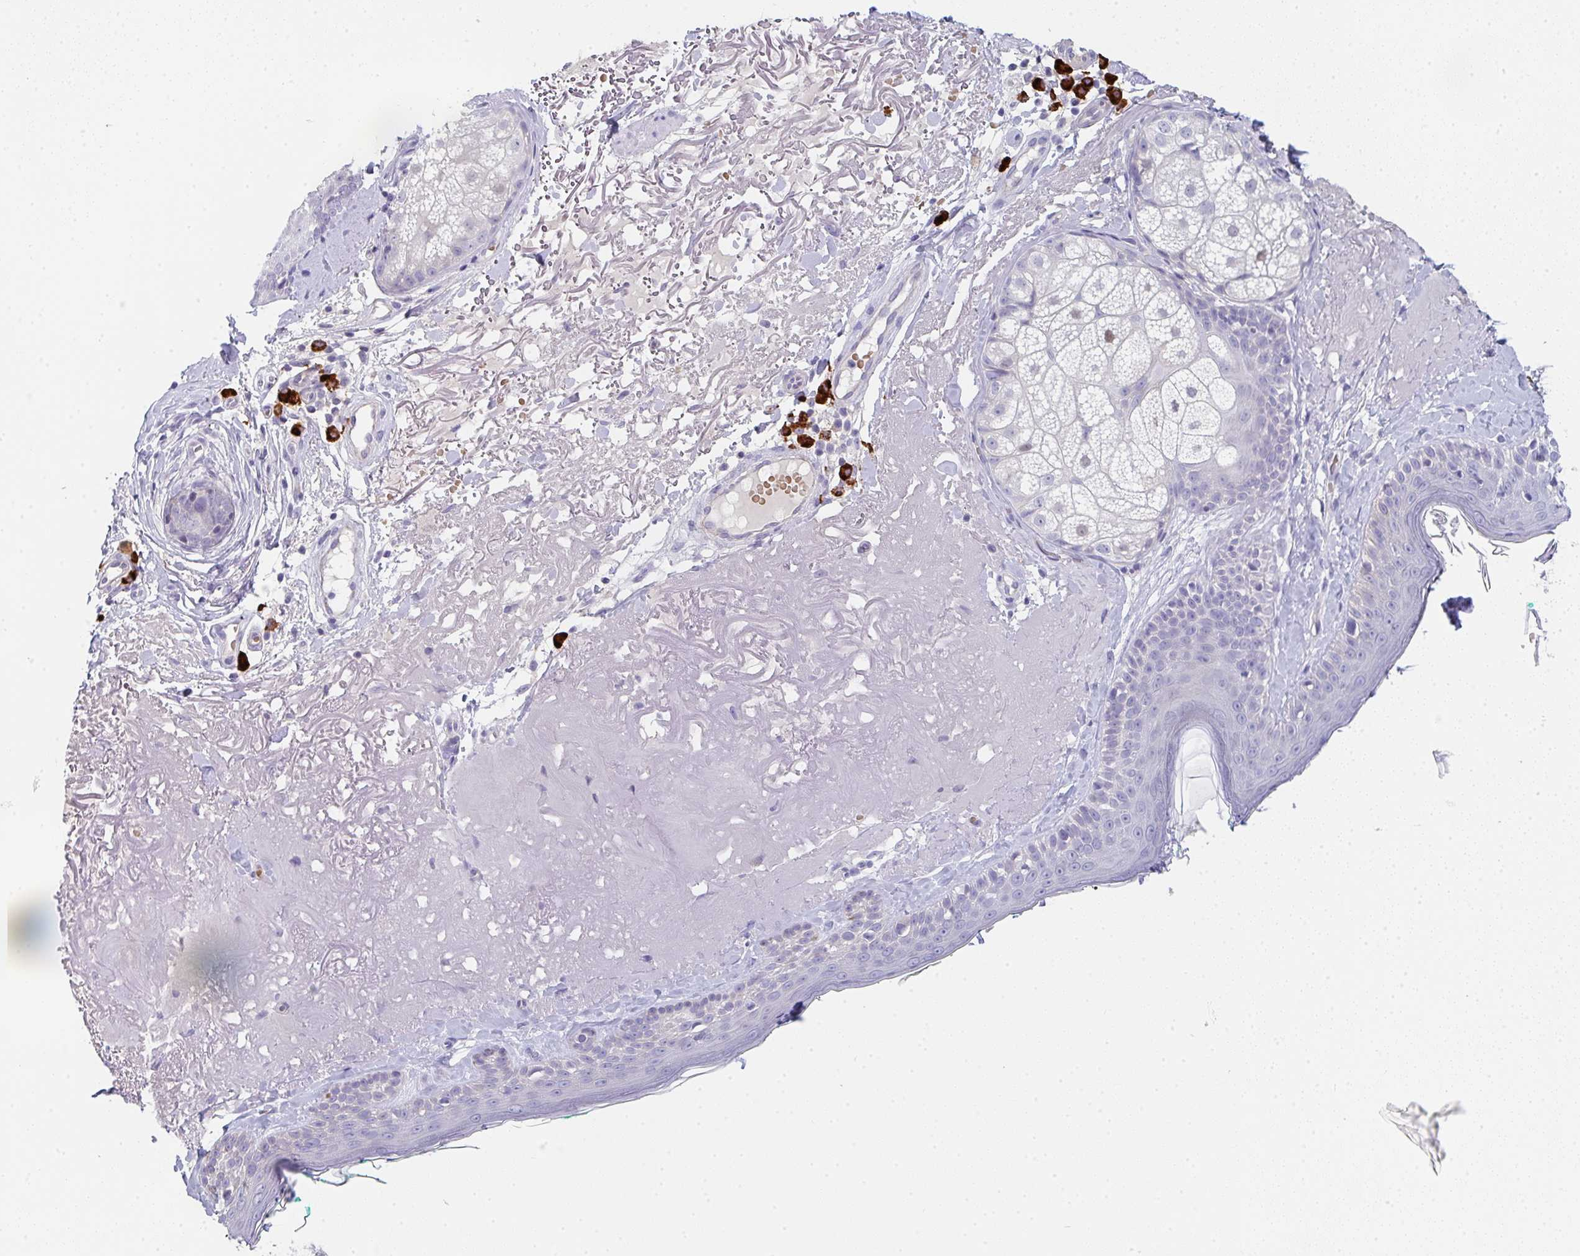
{"staining": {"intensity": "negative", "quantity": "none", "location": "none"}, "tissue": "skin", "cell_type": "Fibroblasts", "image_type": "normal", "snomed": [{"axis": "morphology", "description": "Normal tissue, NOS"}, {"axis": "topography", "description": "Skin"}], "caption": "DAB immunohistochemical staining of unremarkable skin demonstrates no significant expression in fibroblasts.", "gene": "CACNA1S", "patient": {"sex": "male", "age": 73}}